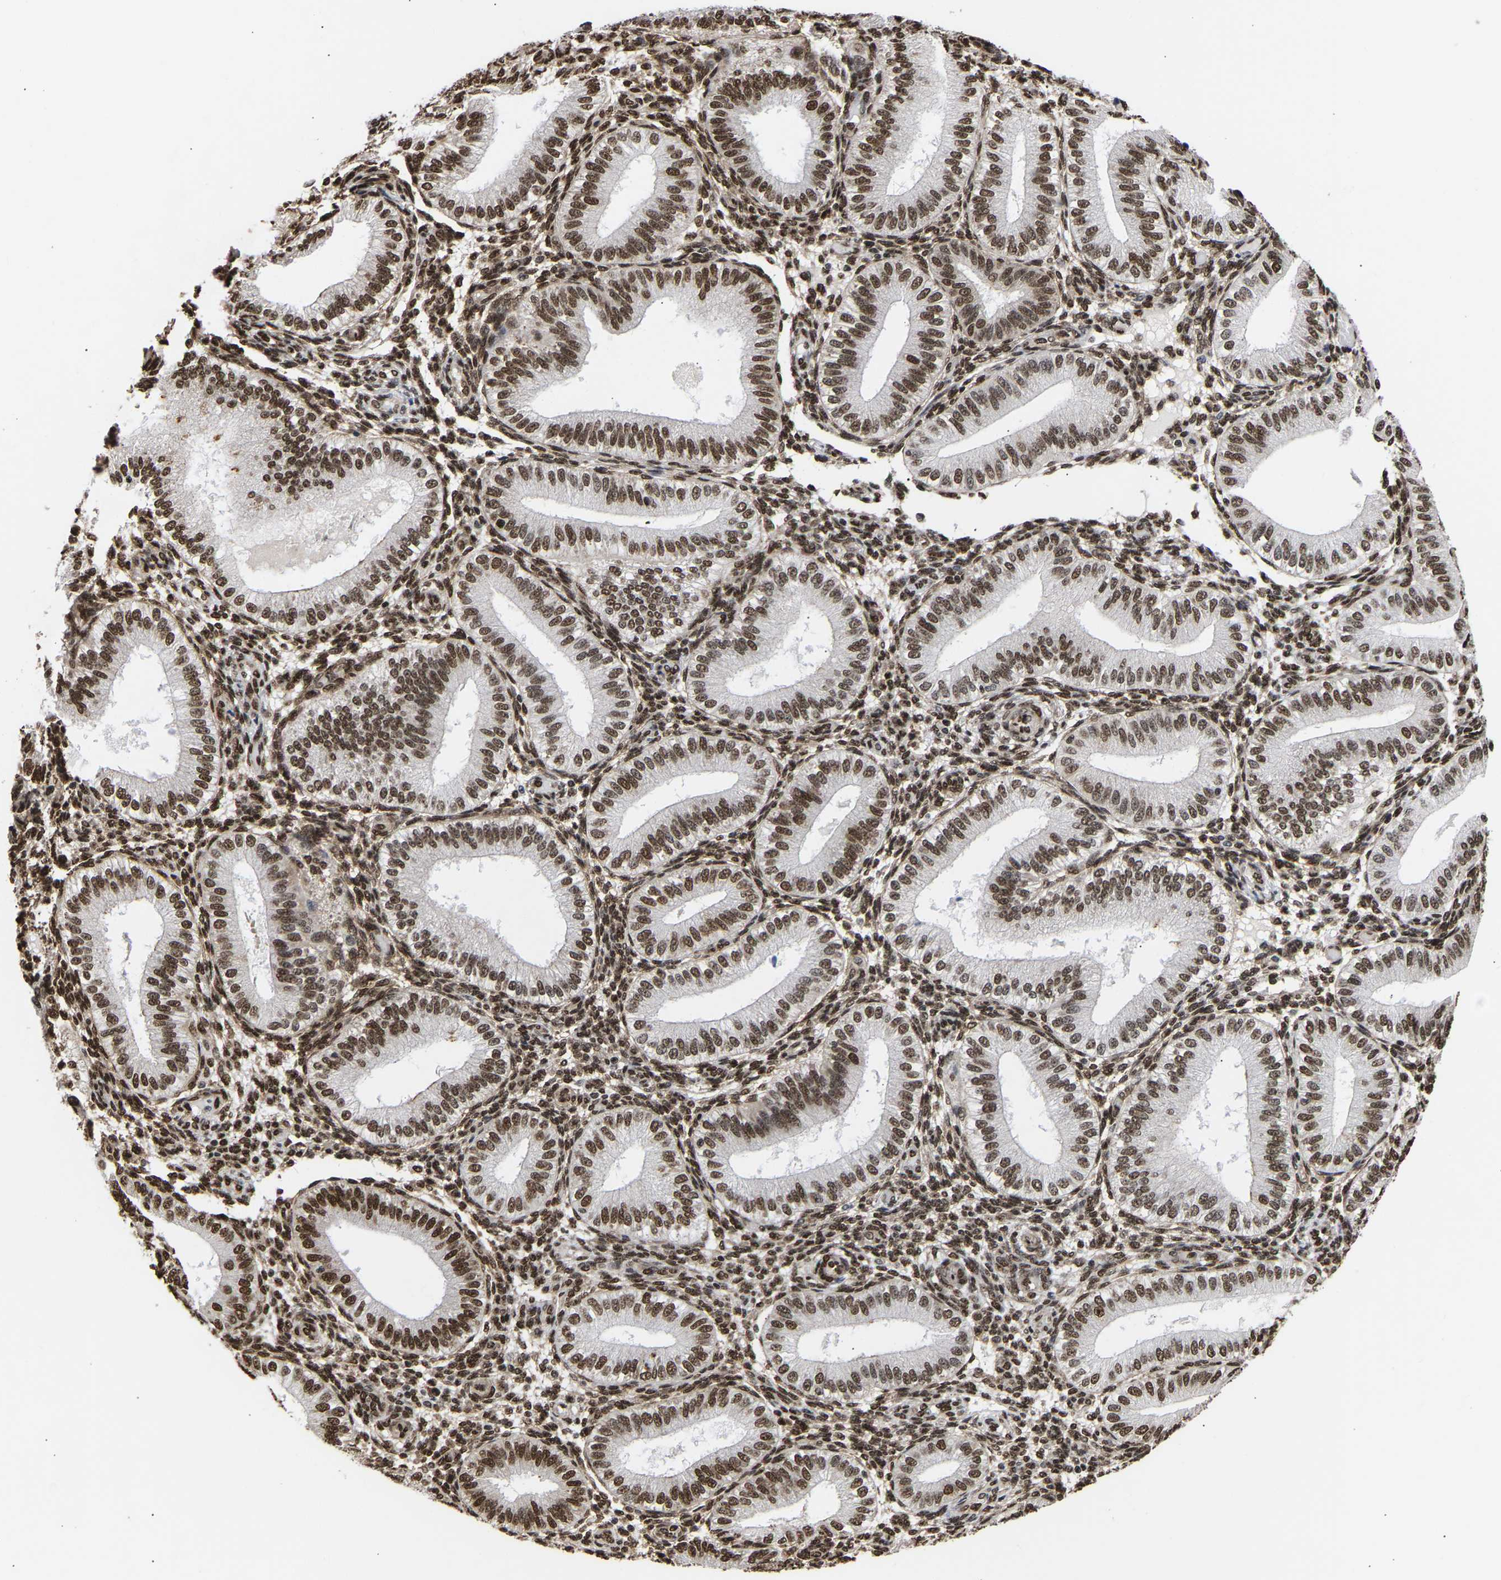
{"staining": {"intensity": "strong", "quantity": "25%-75%", "location": "nuclear"}, "tissue": "endometrium", "cell_type": "Cells in endometrial stroma", "image_type": "normal", "snomed": [{"axis": "morphology", "description": "Normal tissue, NOS"}, {"axis": "topography", "description": "Endometrium"}], "caption": "The histopathology image shows staining of benign endometrium, revealing strong nuclear protein expression (brown color) within cells in endometrial stroma.", "gene": "PSIP1", "patient": {"sex": "female", "age": 39}}